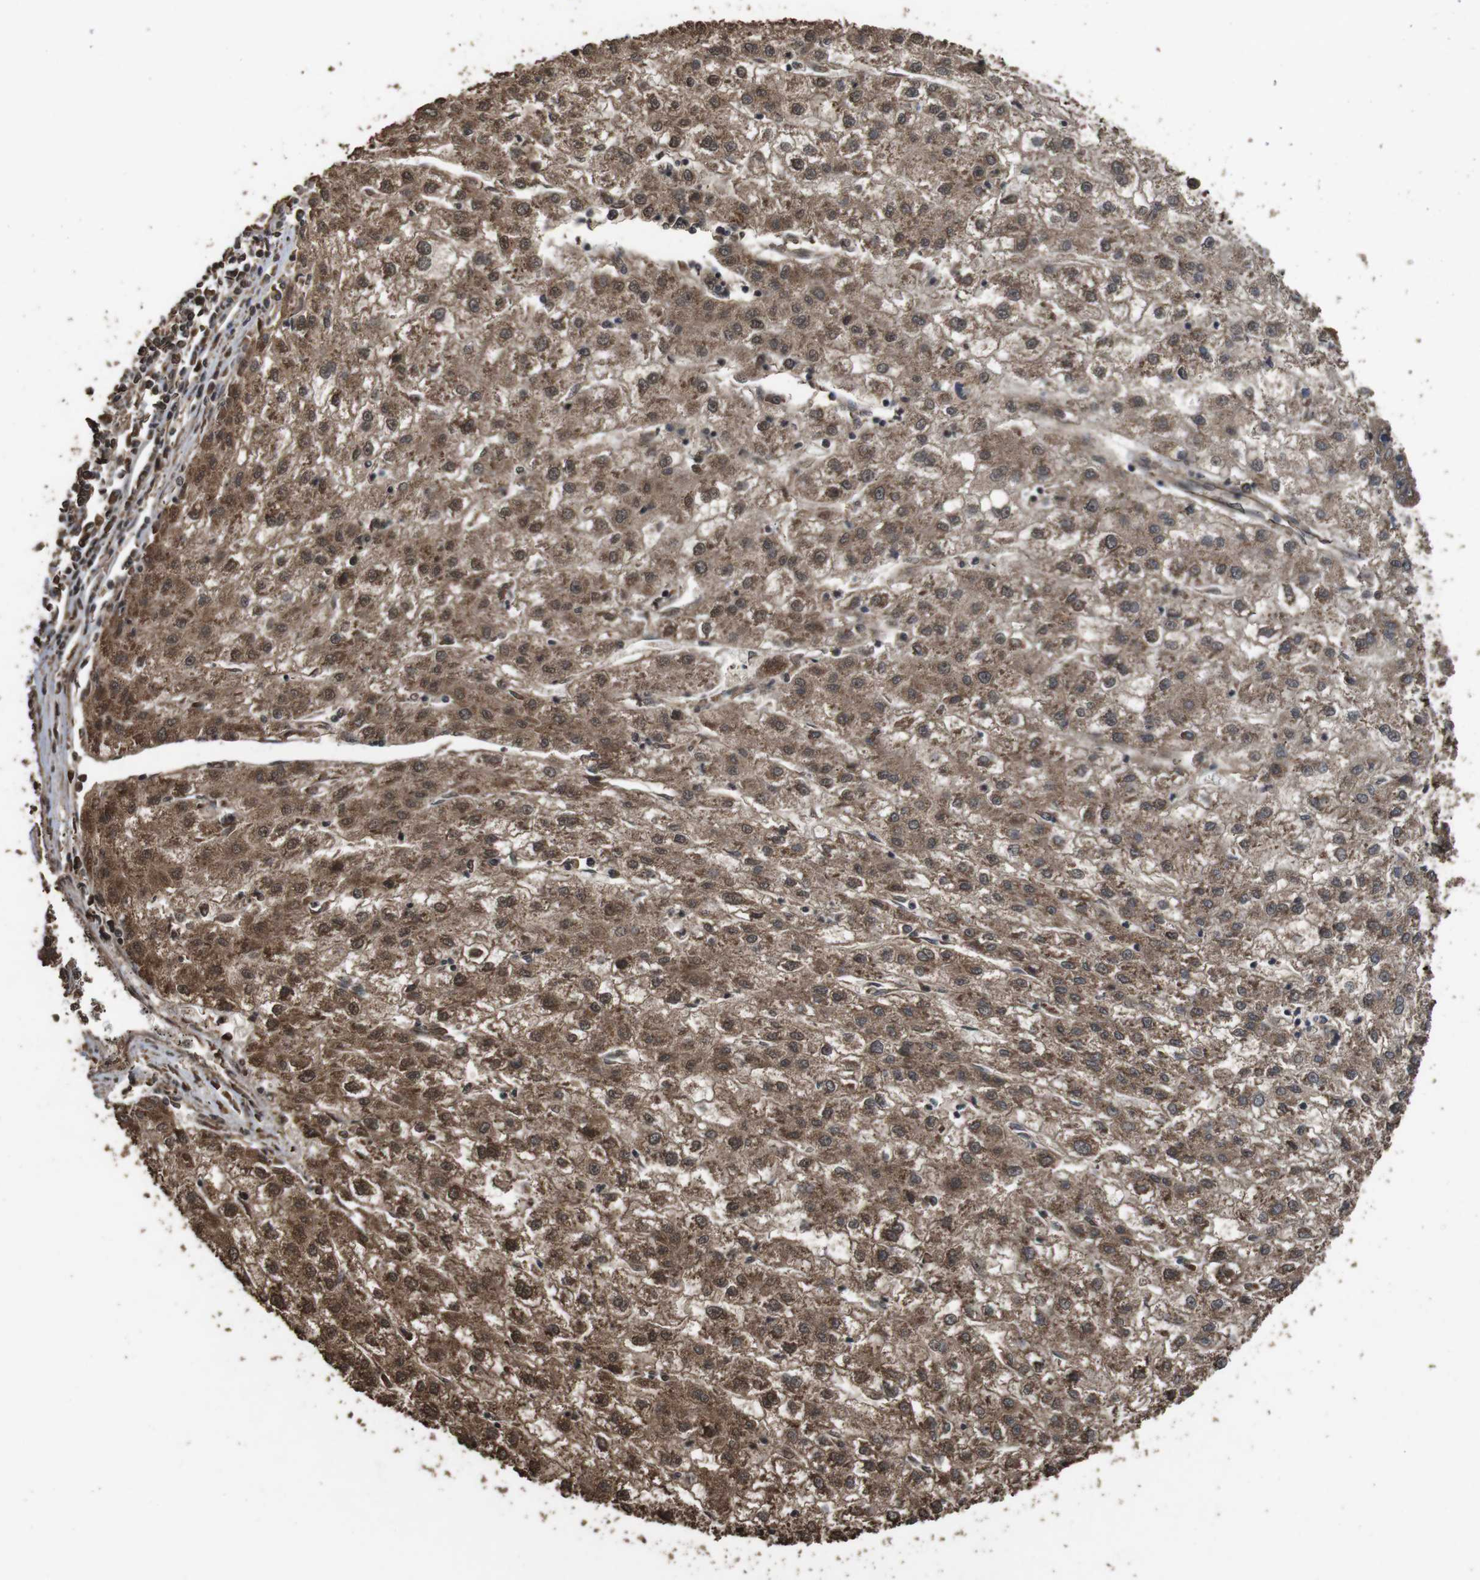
{"staining": {"intensity": "moderate", "quantity": ">75%", "location": "cytoplasmic/membranous"}, "tissue": "liver cancer", "cell_type": "Tumor cells", "image_type": "cancer", "snomed": [{"axis": "morphology", "description": "Carcinoma, Hepatocellular, NOS"}, {"axis": "topography", "description": "Liver"}], "caption": "A brown stain shows moderate cytoplasmic/membranous expression of a protein in hepatocellular carcinoma (liver) tumor cells.", "gene": "RRAS2", "patient": {"sex": "male", "age": 72}}